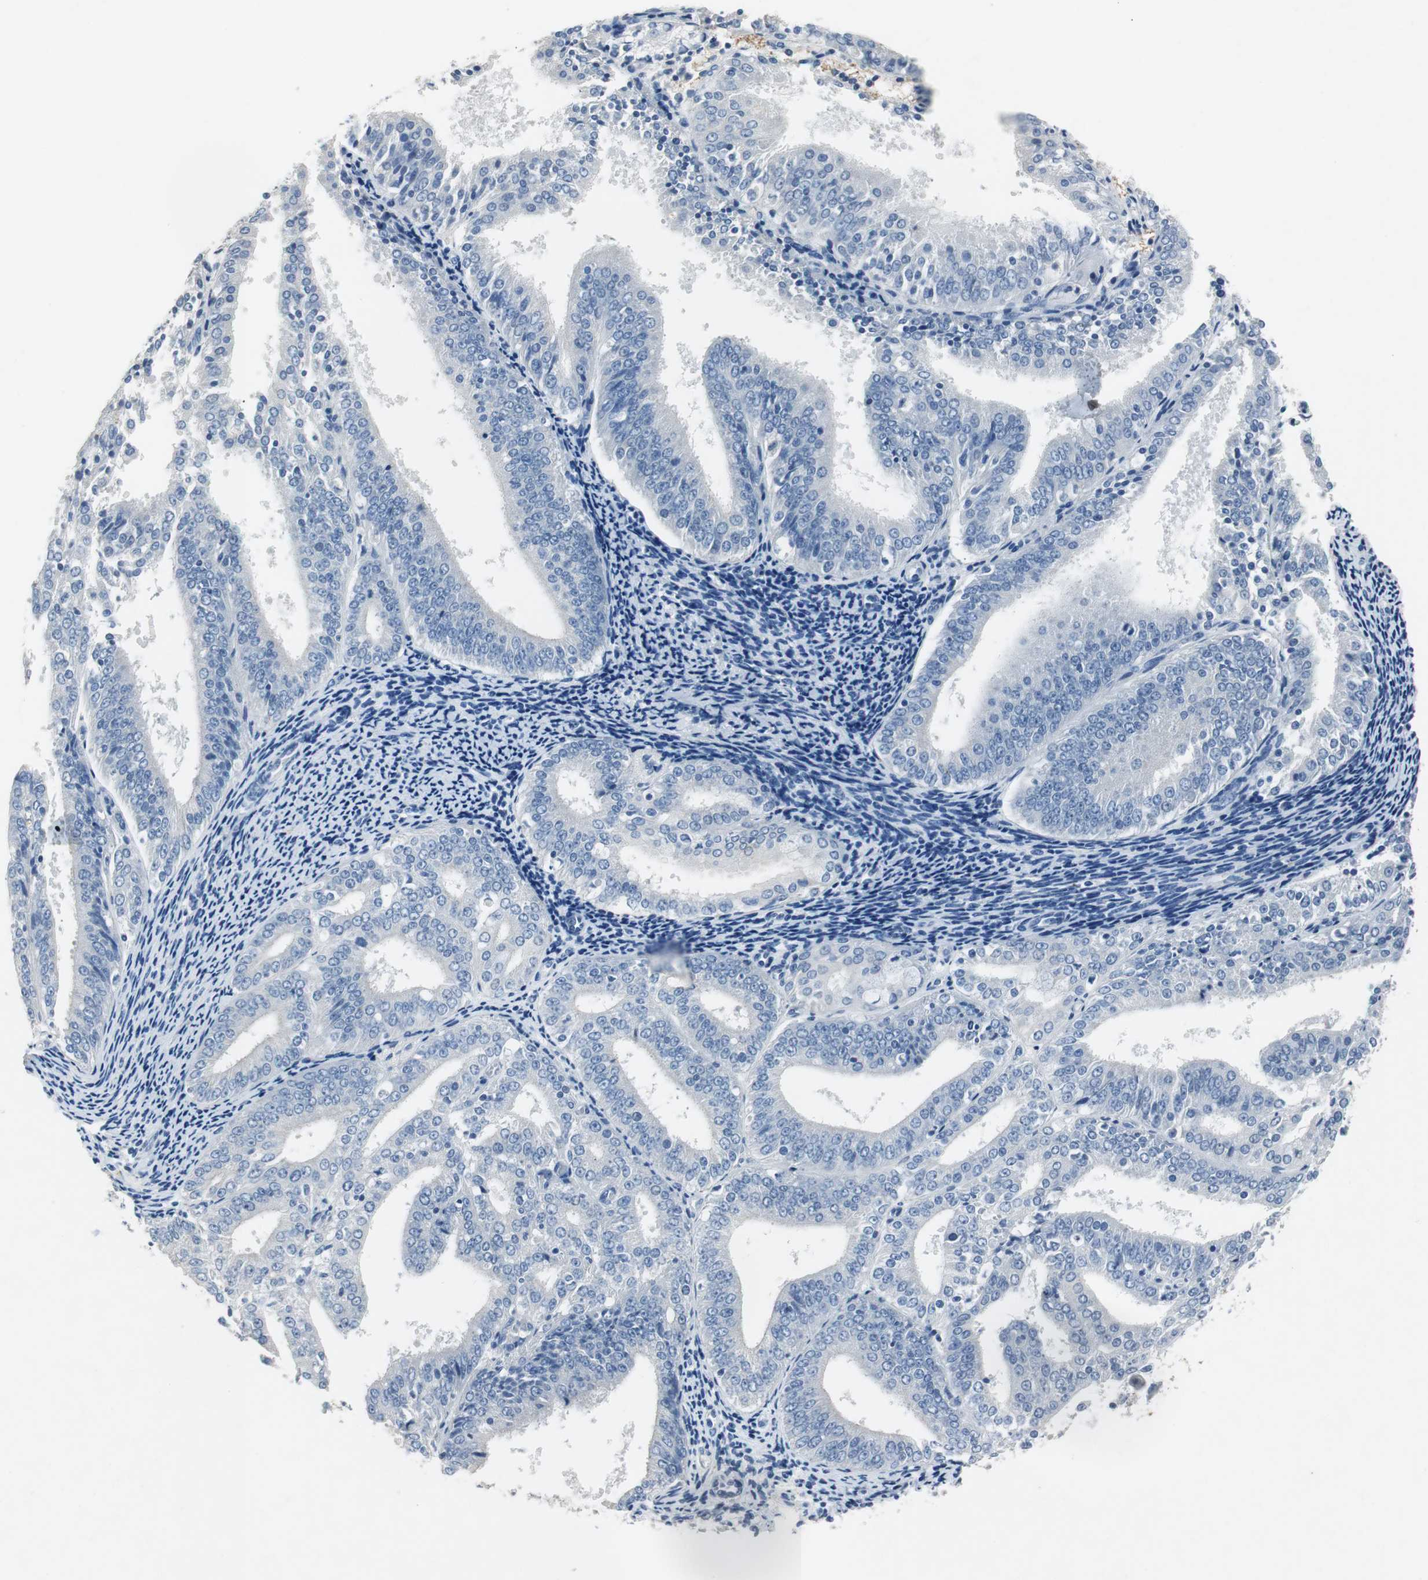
{"staining": {"intensity": "negative", "quantity": "none", "location": "none"}, "tissue": "endometrial cancer", "cell_type": "Tumor cells", "image_type": "cancer", "snomed": [{"axis": "morphology", "description": "Adenocarcinoma, NOS"}, {"axis": "topography", "description": "Endometrium"}], "caption": "A high-resolution image shows immunohistochemistry (IHC) staining of endometrial cancer (adenocarcinoma), which displays no significant positivity in tumor cells.", "gene": "LRP2", "patient": {"sex": "female", "age": 63}}